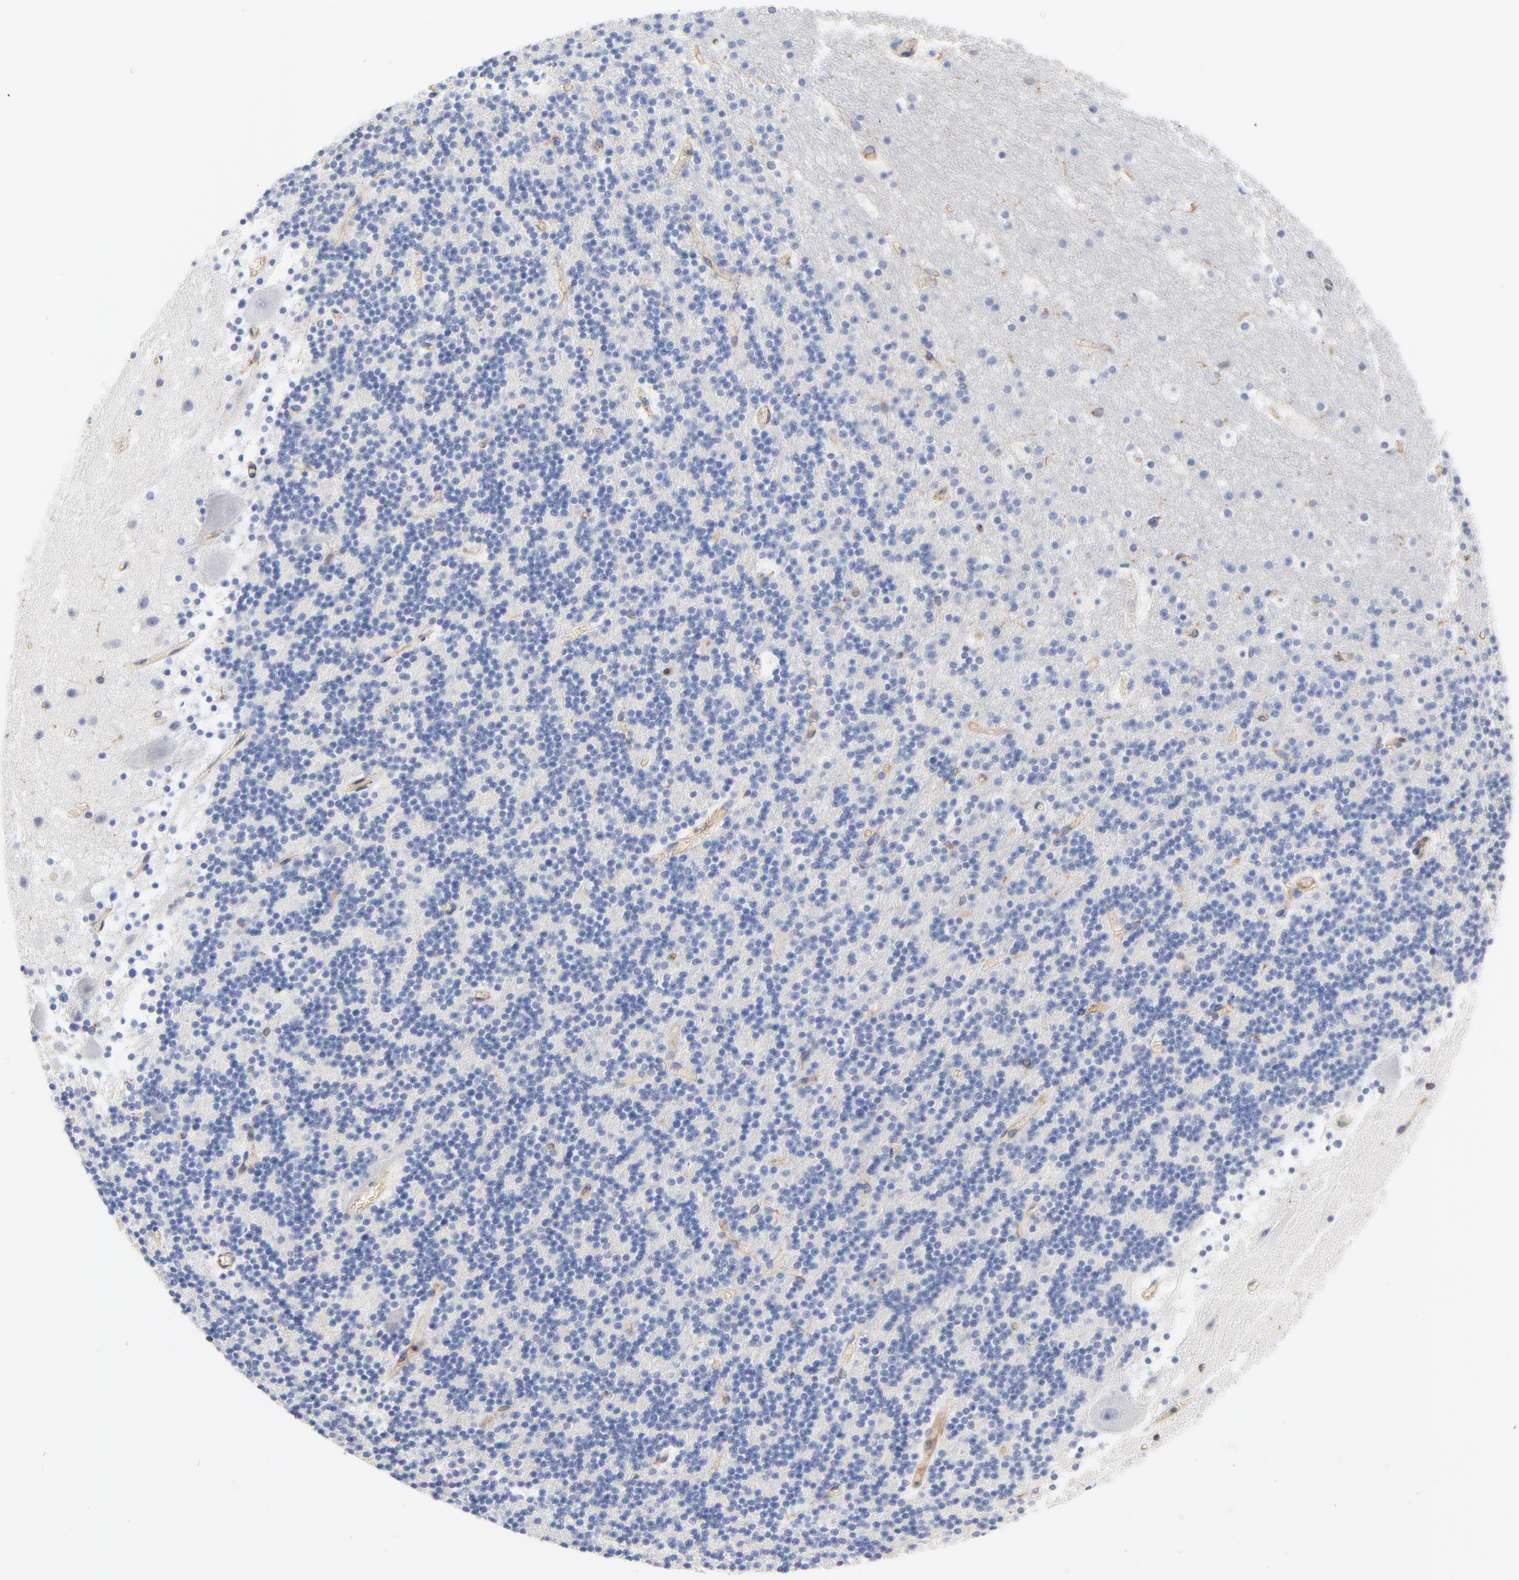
{"staining": {"intensity": "negative", "quantity": "none", "location": "none"}, "tissue": "cerebellum", "cell_type": "Cells in granular layer", "image_type": "normal", "snomed": [{"axis": "morphology", "description": "Normal tissue, NOS"}, {"axis": "topography", "description": "Cerebellum"}], "caption": "There is no significant expression in cells in granular layer of cerebellum. Nuclei are stained in blue.", "gene": "CD2AP", "patient": {"sex": "male", "age": 45}}